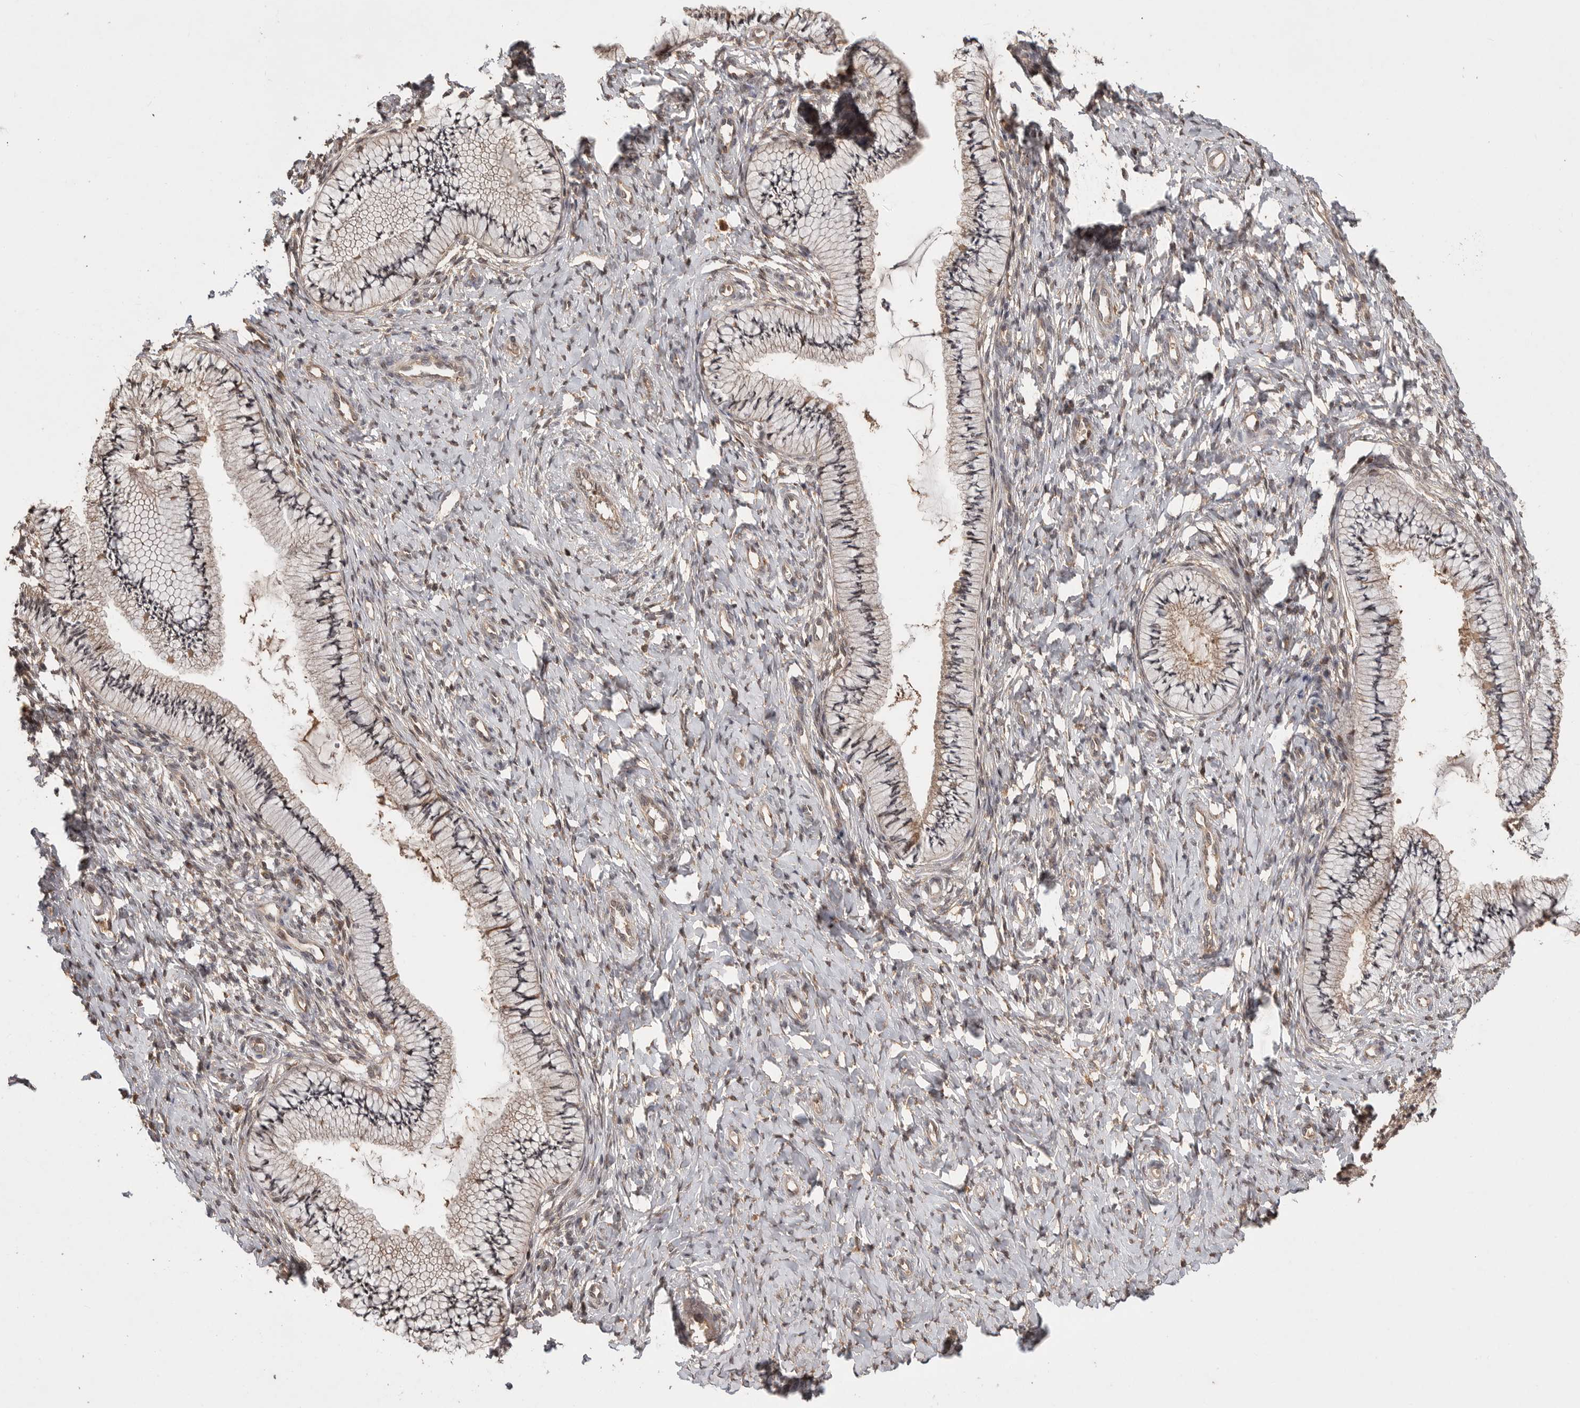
{"staining": {"intensity": "negative", "quantity": "none", "location": "none"}, "tissue": "cervix", "cell_type": "Glandular cells", "image_type": "normal", "snomed": [{"axis": "morphology", "description": "Normal tissue, NOS"}, {"axis": "topography", "description": "Cervix"}], "caption": "The immunohistochemistry photomicrograph has no significant positivity in glandular cells of cervix. Brightfield microscopy of IHC stained with DAB (brown) and hematoxylin (blue), captured at high magnification.", "gene": "VN1R4", "patient": {"sex": "female", "age": 36}}